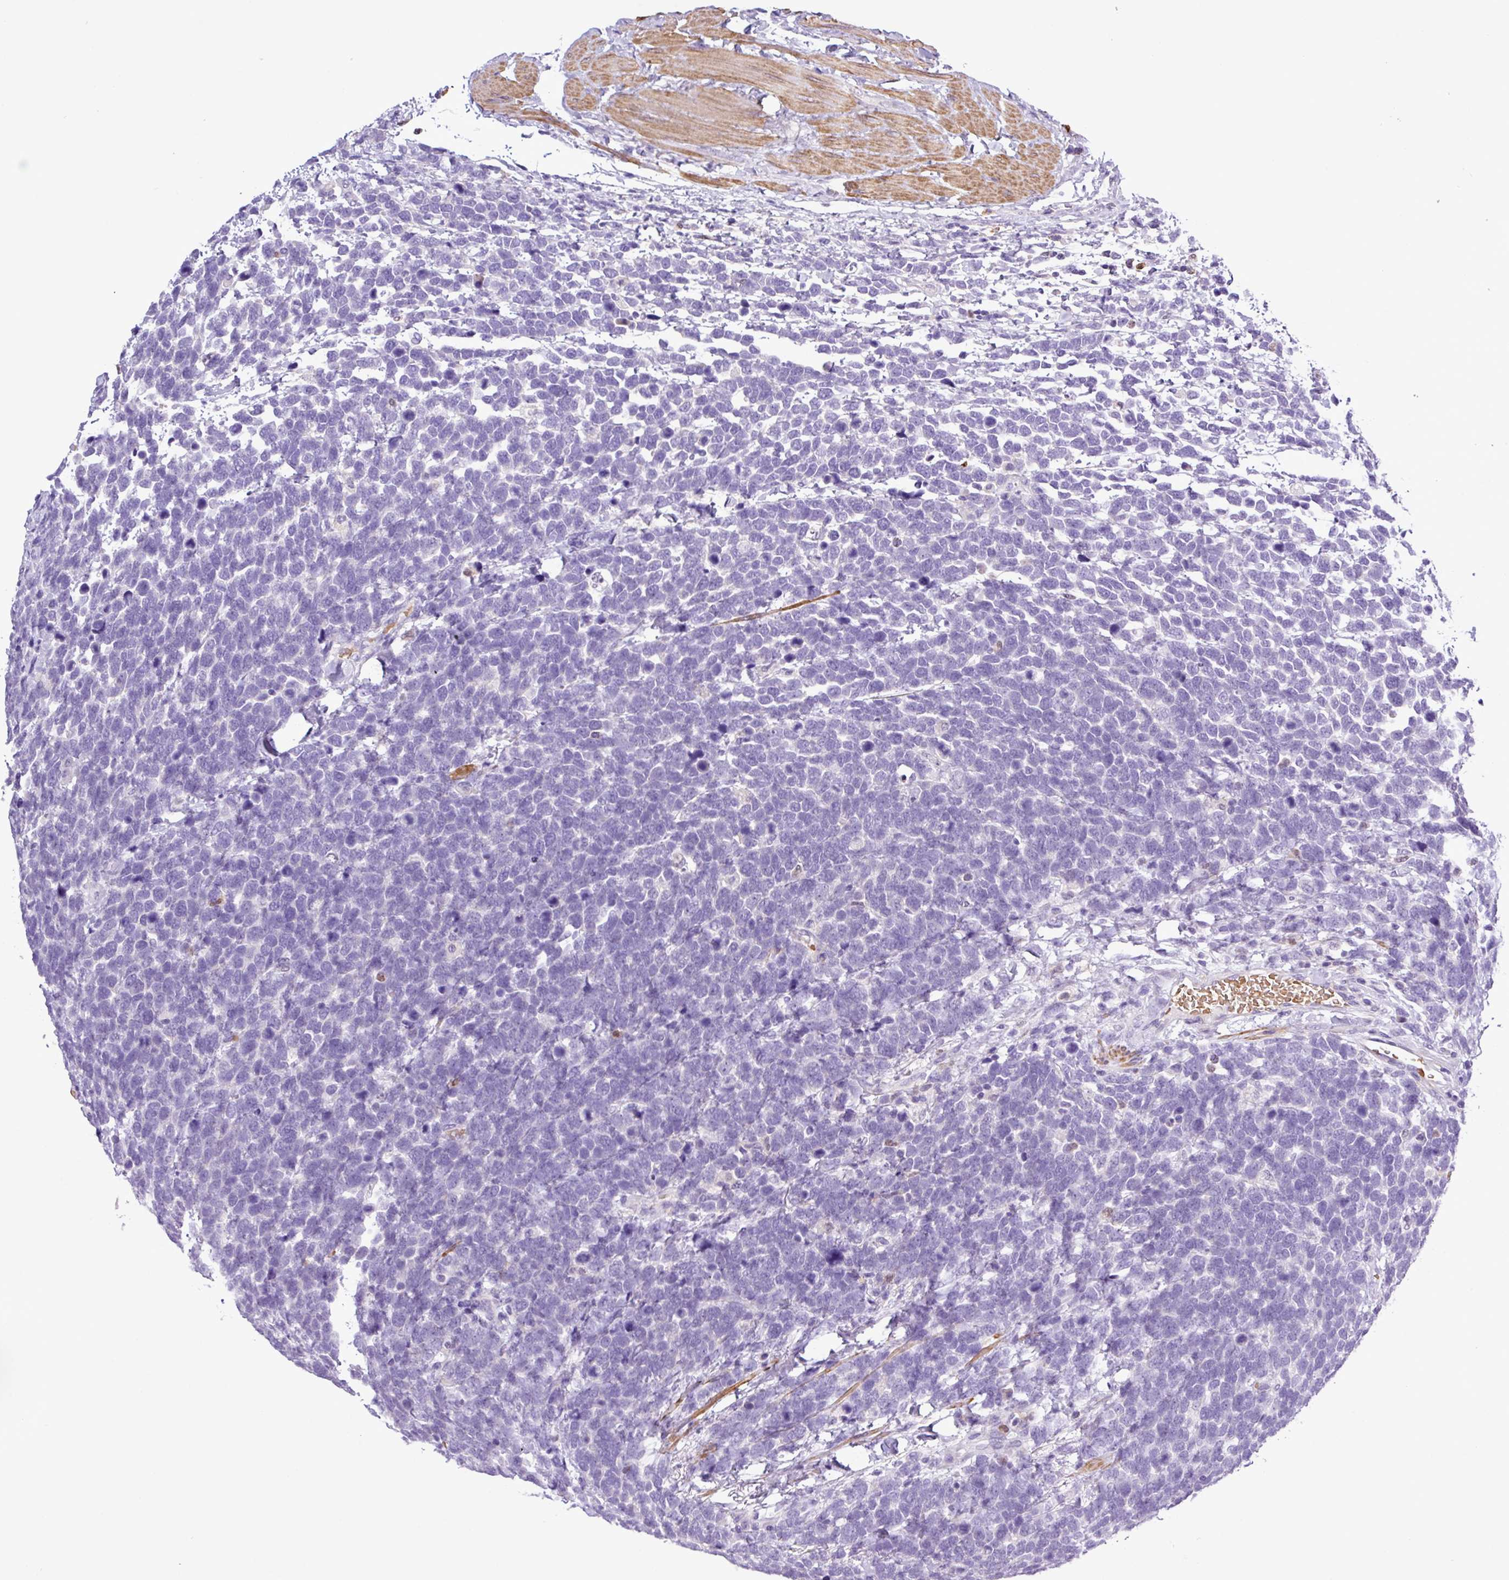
{"staining": {"intensity": "negative", "quantity": "none", "location": "none"}, "tissue": "urothelial cancer", "cell_type": "Tumor cells", "image_type": "cancer", "snomed": [{"axis": "morphology", "description": "Urothelial carcinoma, High grade"}, {"axis": "topography", "description": "Urinary bladder"}], "caption": "Tumor cells are negative for protein expression in human high-grade urothelial carcinoma.", "gene": "MGAT4B", "patient": {"sex": "female", "age": 82}}